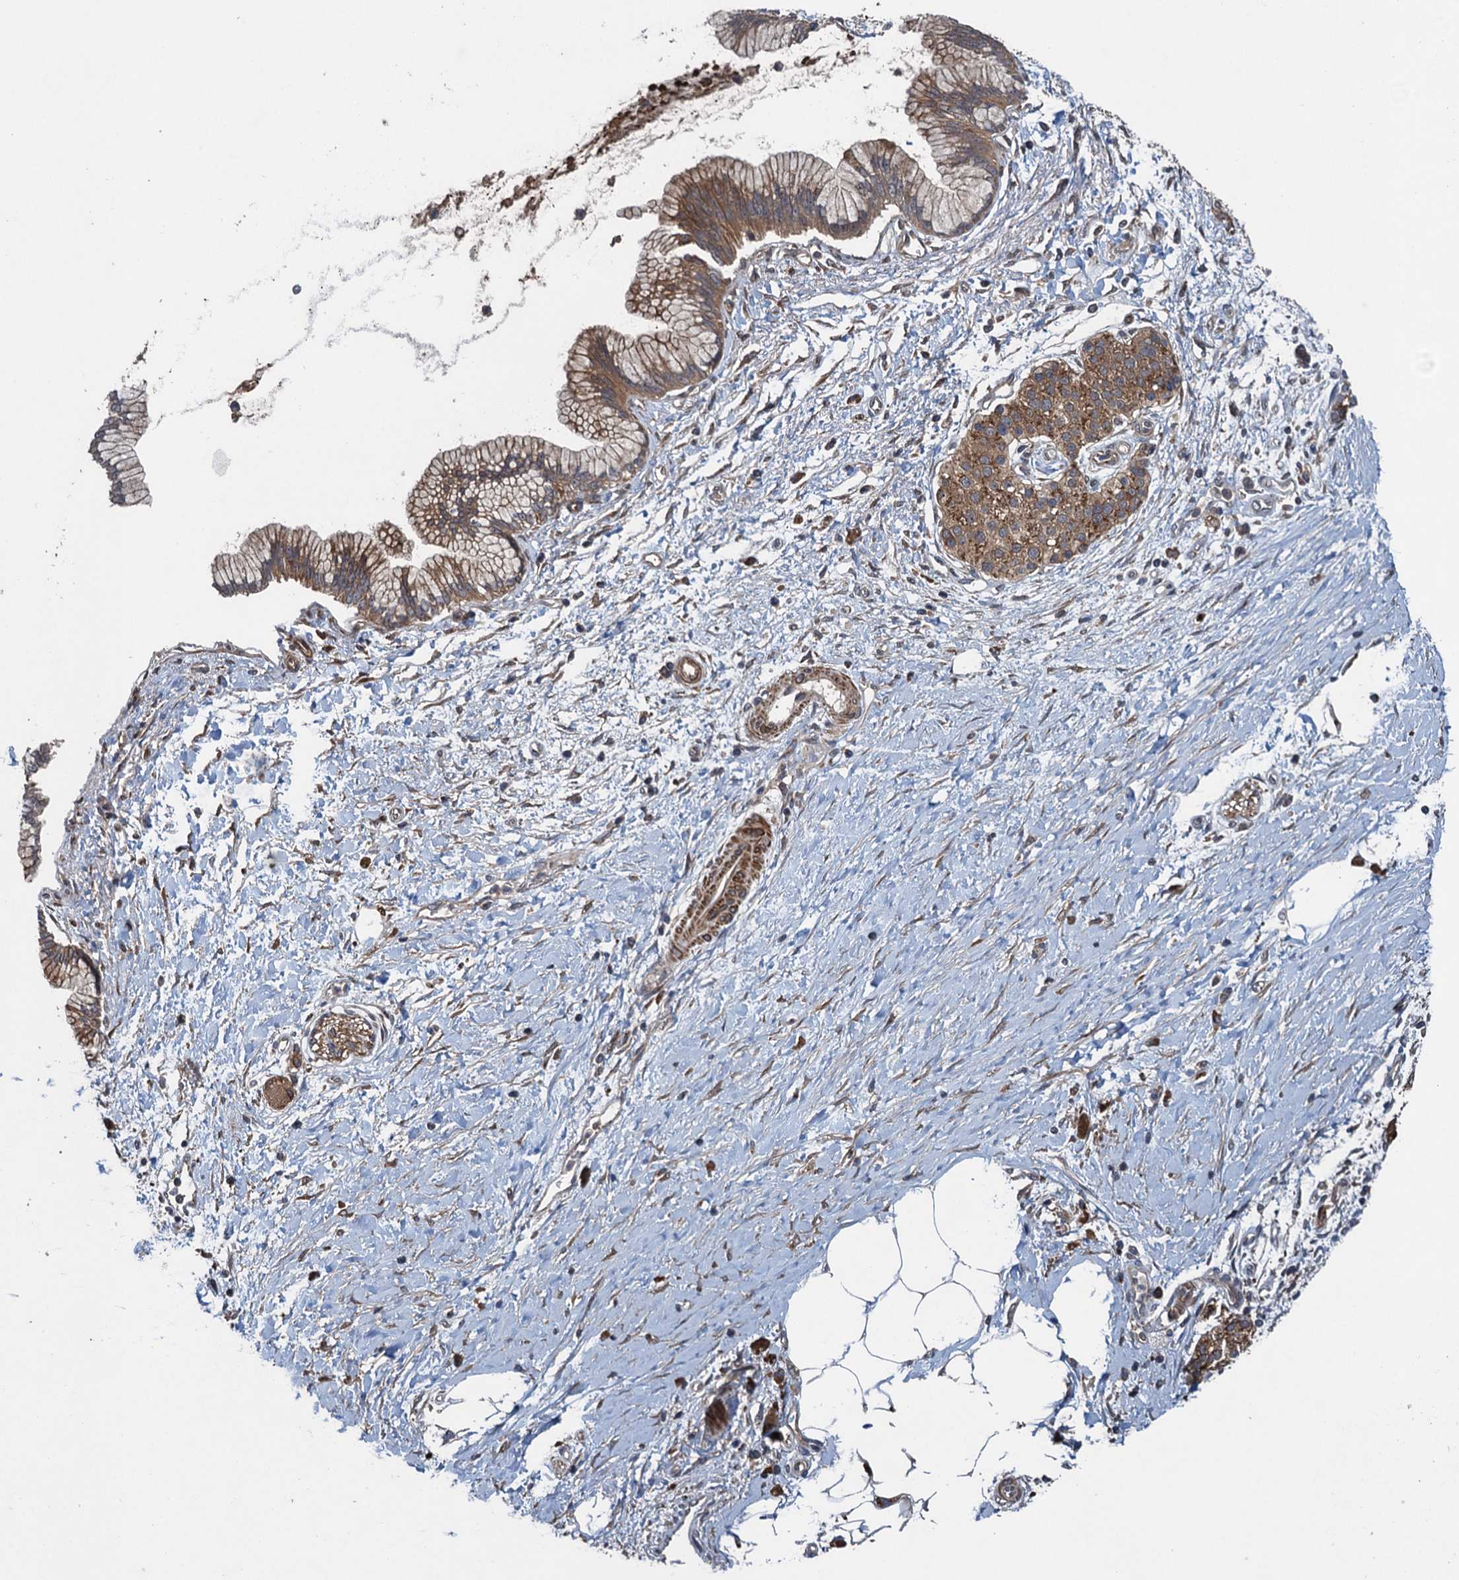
{"staining": {"intensity": "weak", "quantity": ">75%", "location": "cytoplasmic/membranous"}, "tissue": "pancreatic cancer", "cell_type": "Tumor cells", "image_type": "cancer", "snomed": [{"axis": "morphology", "description": "Adenocarcinoma, NOS"}, {"axis": "topography", "description": "Pancreas"}], "caption": "A high-resolution histopathology image shows IHC staining of pancreatic cancer (adenocarcinoma), which exhibits weak cytoplasmic/membranous positivity in about >75% of tumor cells. The protein of interest is shown in brown color, while the nuclei are stained blue.", "gene": "CNTN5", "patient": {"sex": "male", "age": 58}}